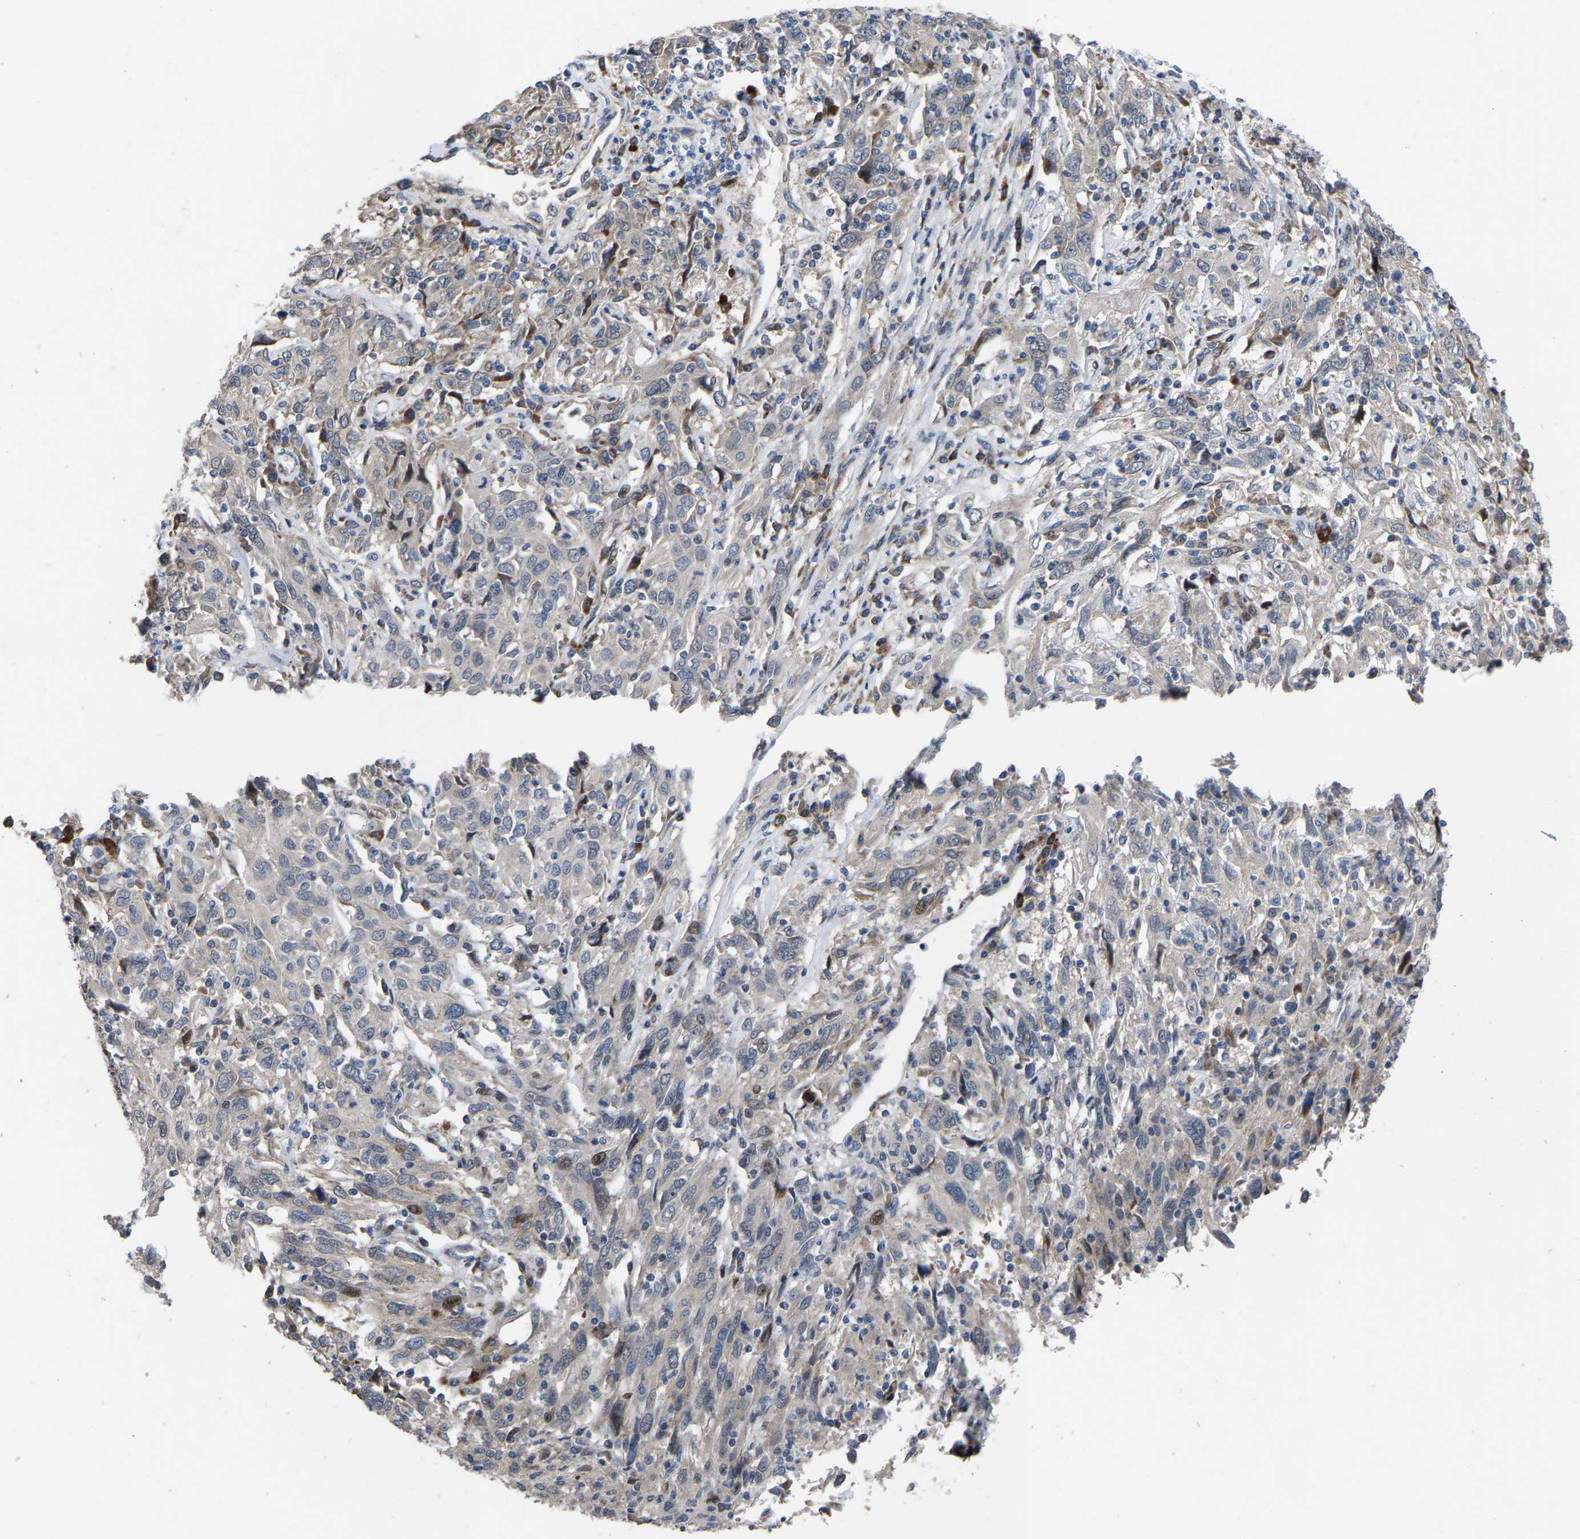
{"staining": {"intensity": "moderate", "quantity": "<25%", "location": "nuclear"}, "tissue": "cervical cancer", "cell_type": "Tumor cells", "image_type": "cancer", "snomed": [{"axis": "morphology", "description": "Squamous cell carcinoma, NOS"}, {"axis": "topography", "description": "Cervix"}], "caption": "The immunohistochemical stain labels moderate nuclear staining in tumor cells of cervical cancer tissue. (IHC, brightfield microscopy, high magnification).", "gene": "HAUS6", "patient": {"sex": "female", "age": 46}}